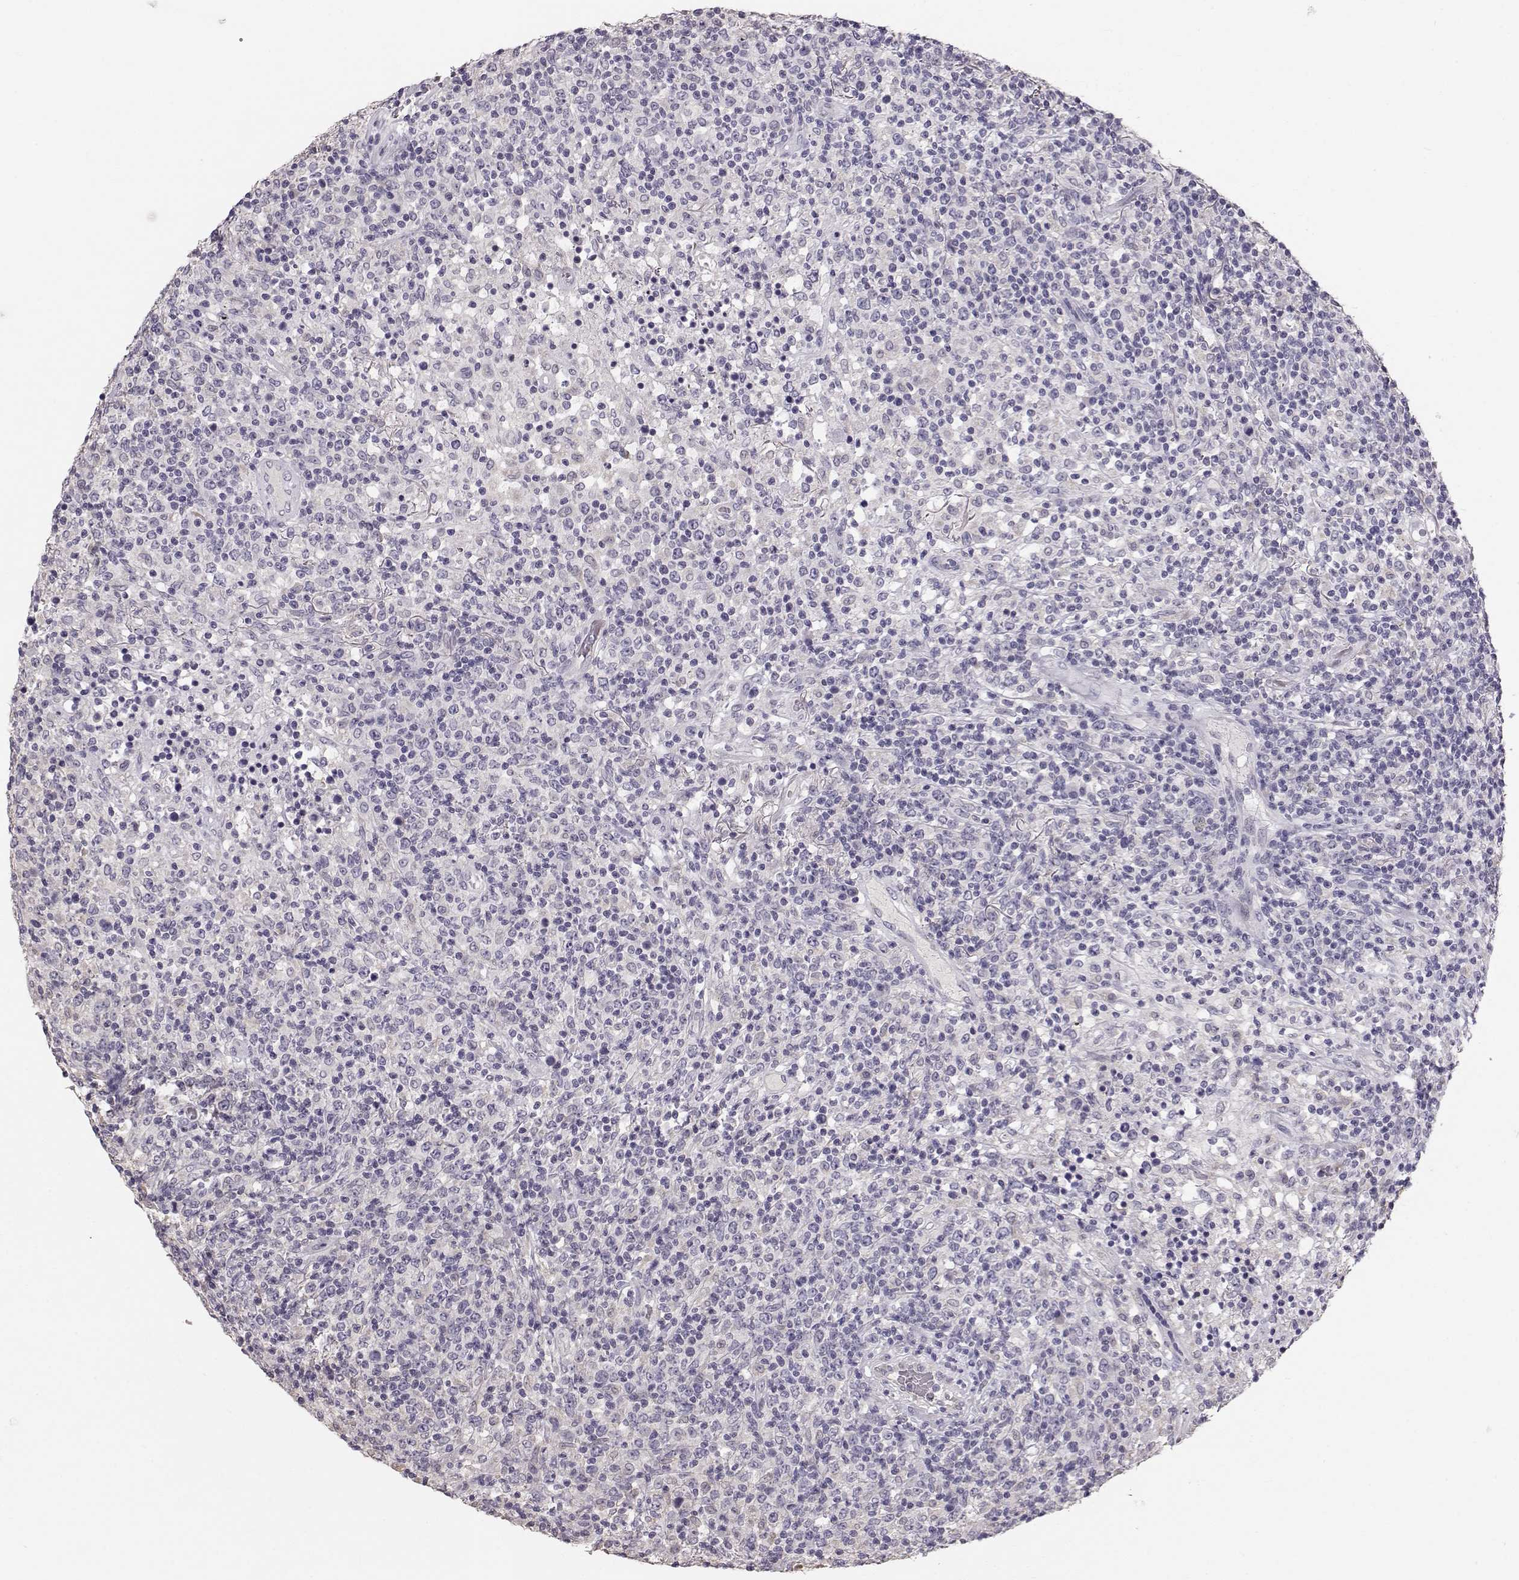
{"staining": {"intensity": "negative", "quantity": "none", "location": "none"}, "tissue": "lymphoma", "cell_type": "Tumor cells", "image_type": "cancer", "snomed": [{"axis": "morphology", "description": "Malignant lymphoma, non-Hodgkin's type, High grade"}, {"axis": "topography", "description": "Lung"}], "caption": "The micrograph reveals no significant expression in tumor cells of lymphoma.", "gene": "POU1F1", "patient": {"sex": "male", "age": 79}}